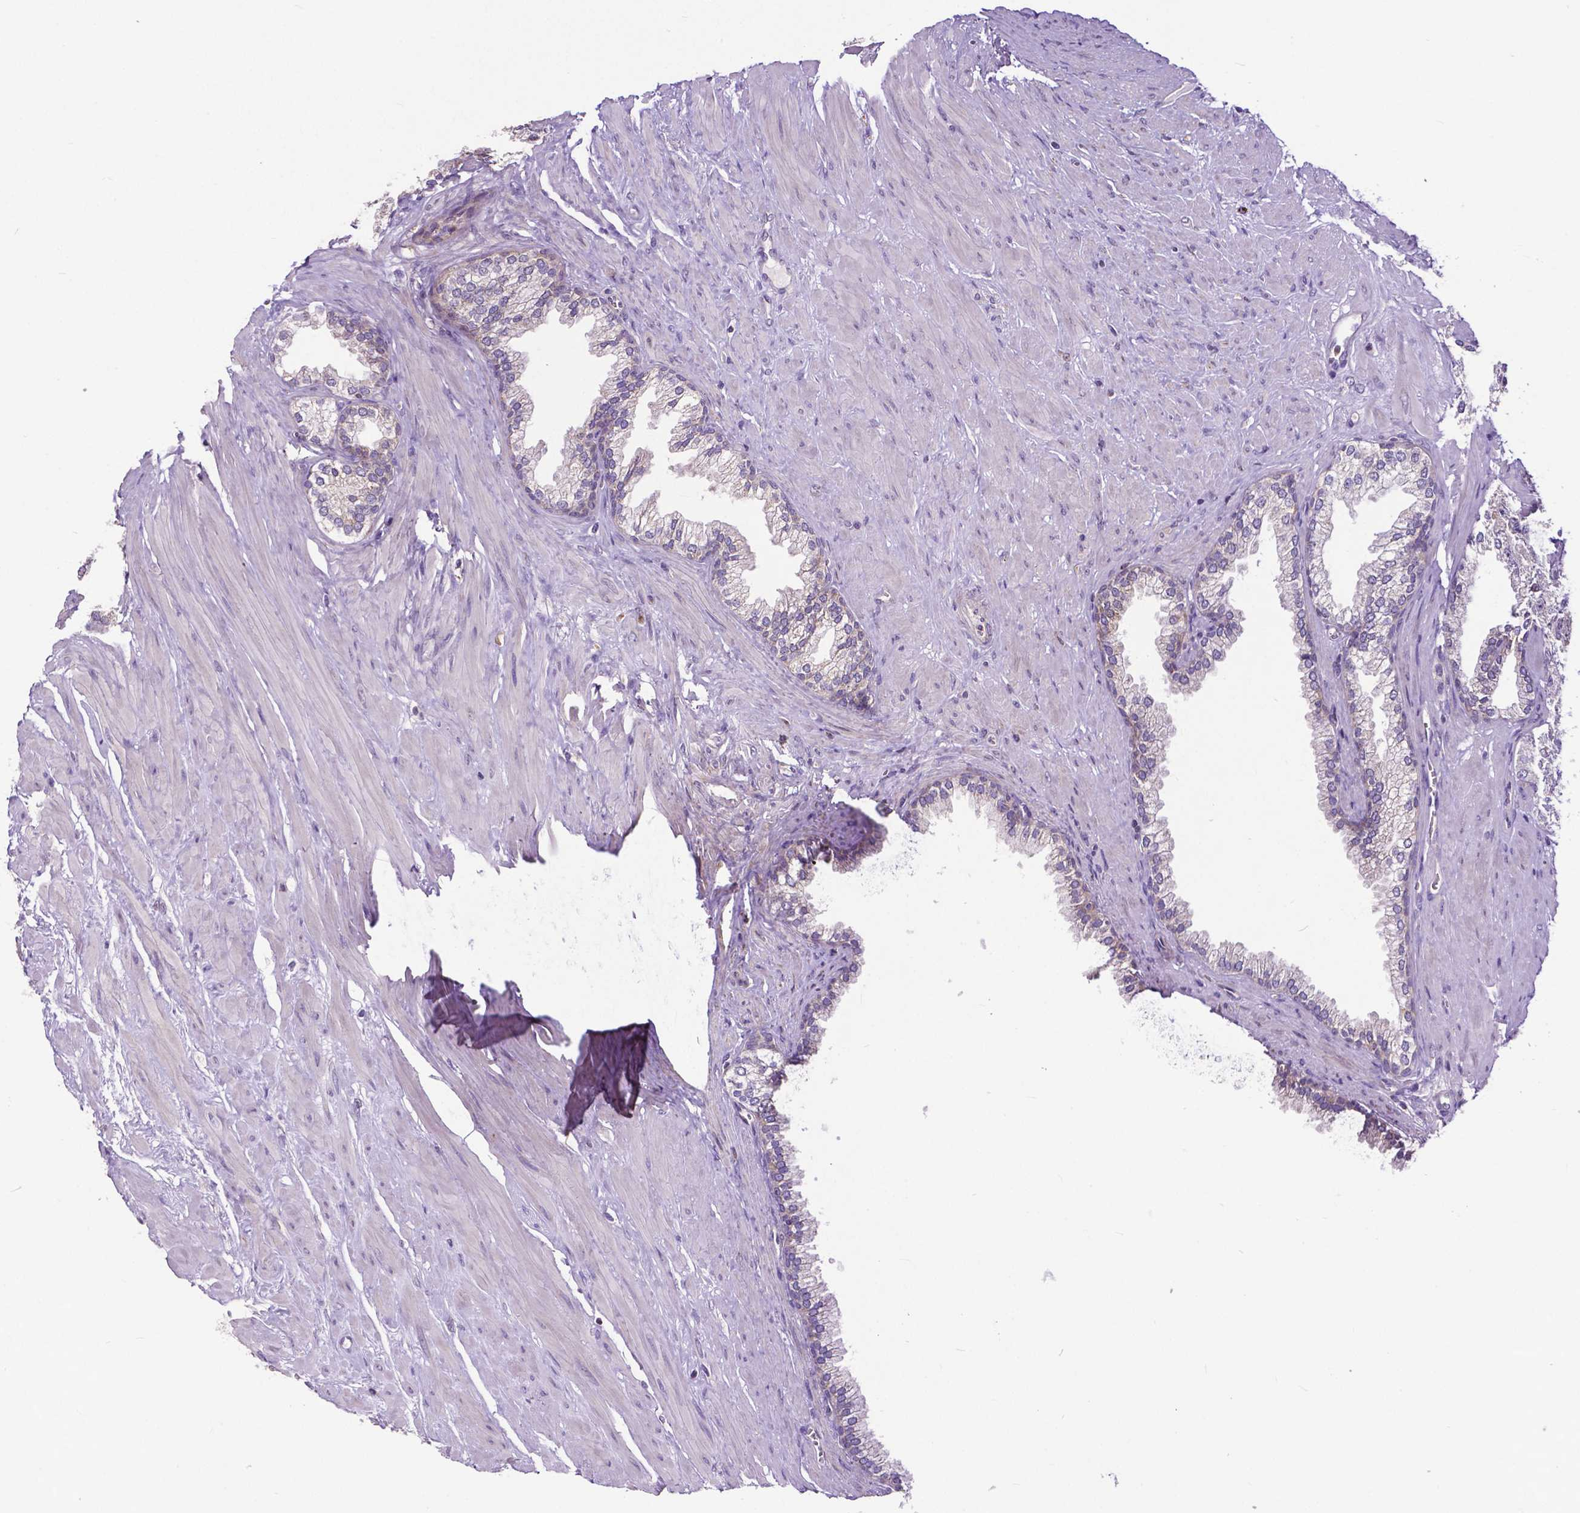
{"staining": {"intensity": "negative", "quantity": "none", "location": "none"}, "tissue": "prostate cancer", "cell_type": "Tumor cells", "image_type": "cancer", "snomed": [{"axis": "morphology", "description": "Adenocarcinoma, High grade"}, {"axis": "topography", "description": "Prostate"}], "caption": "IHC histopathology image of neoplastic tissue: human prostate high-grade adenocarcinoma stained with DAB exhibits no significant protein positivity in tumor cells.", "gene": "MCL1", "patient": {"sex": "male", "age": 68}}